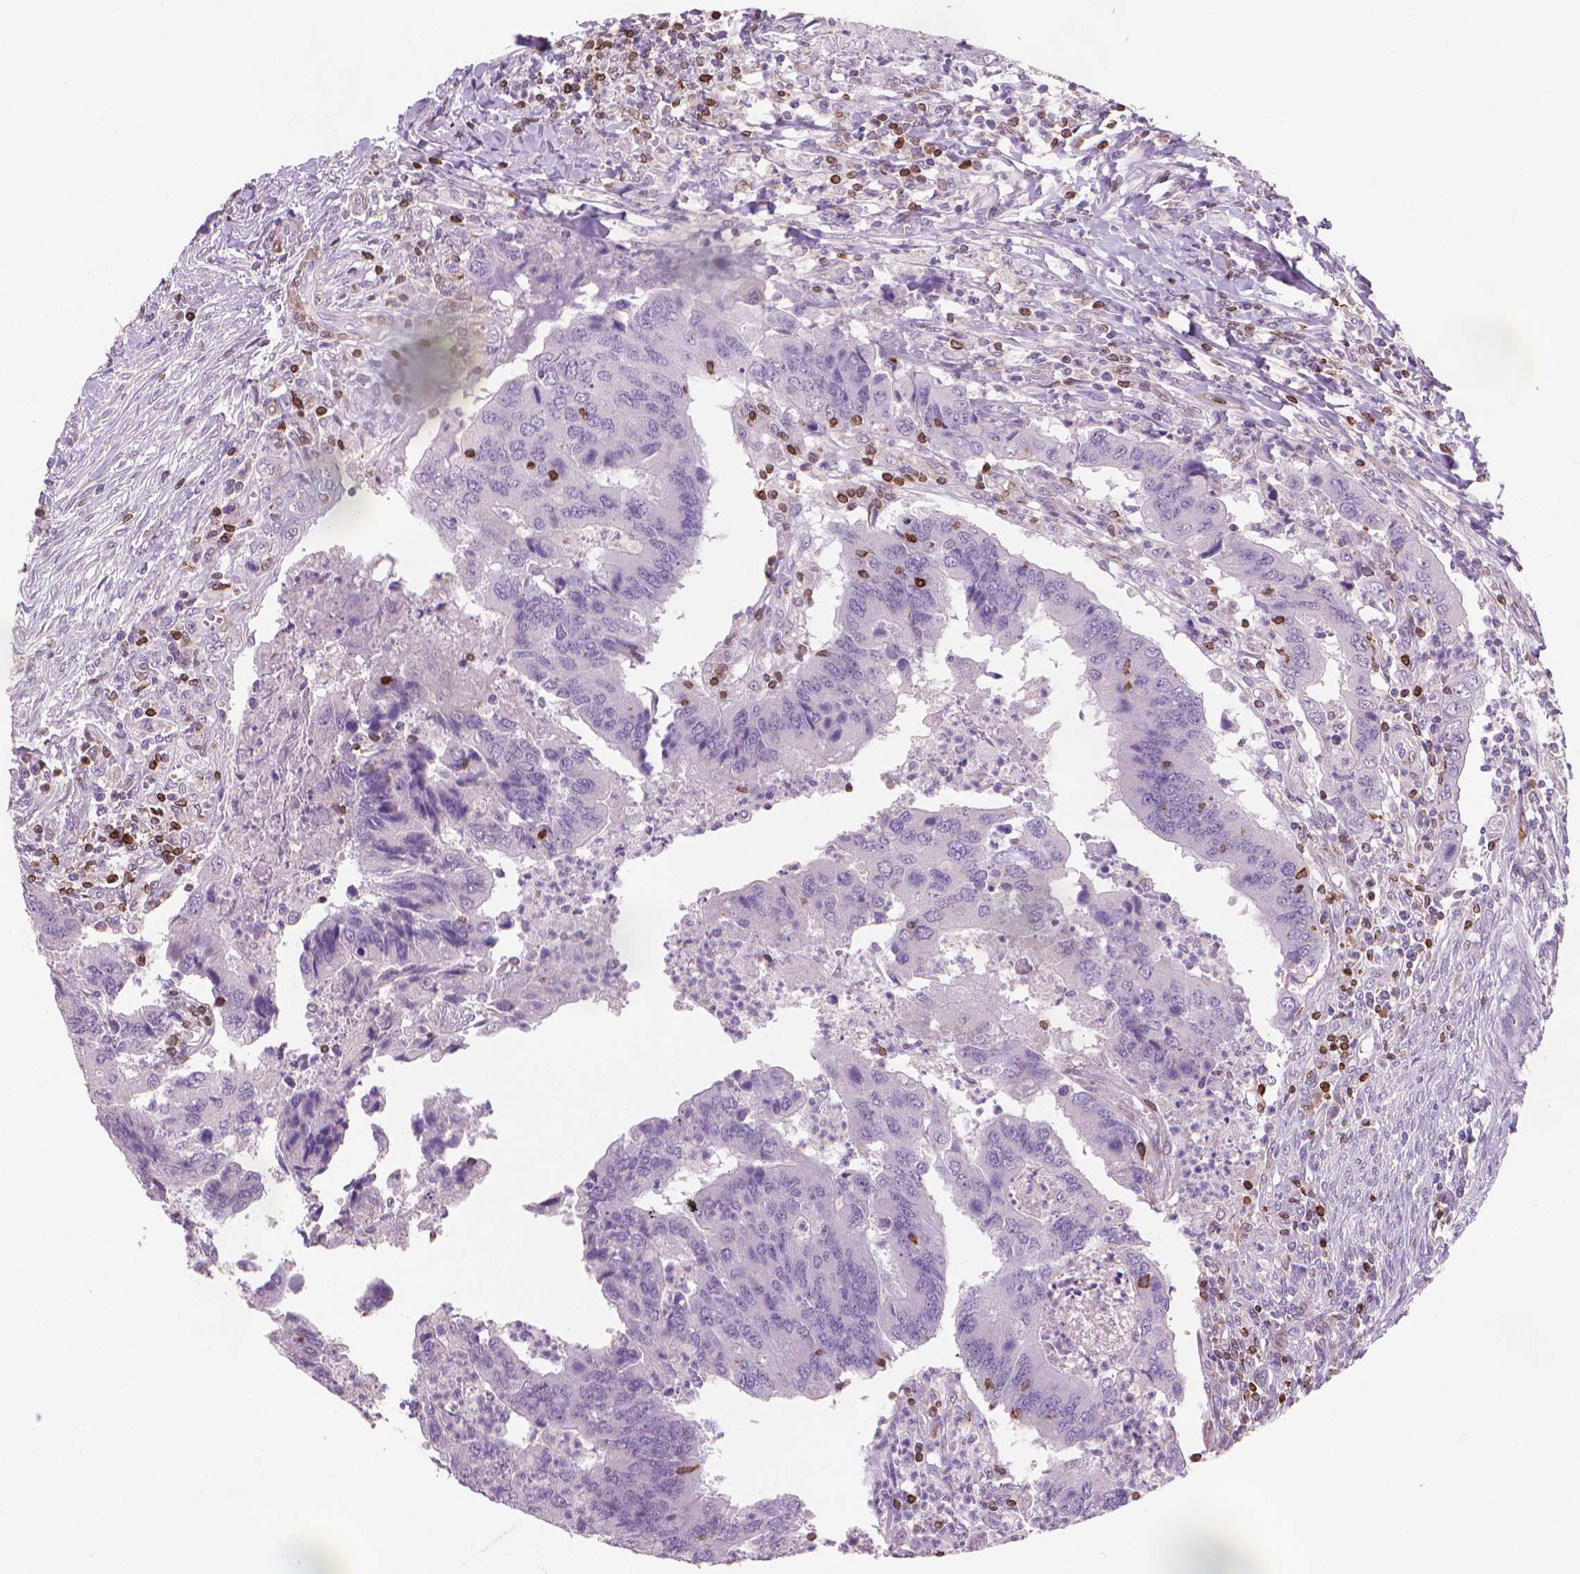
{"staining": {"intensity": "negative", "quantity": "none", "location": "none"}, "tissue": "colorectal cancer", "cell_type": "Tumor cells", "image_type": "cancer", "snomed": [{"axis": "morphology", "description": "Adenocarcinoma, NOS"}, {"axis": "topography", "description": "Colon"}], "caption": "Micrograph shows no protein expression in tumor cells of colorectal adenocarcinoma tissue. The staining was performed using DAB (3,3'-diaminobenzidine) to visualize the protein expression in brown, while the nuclei were stained in blue with hematoxylin (Magnification: 20x).", "gene": "BCL2", "patient": {"sex": "female", "age": 67}}